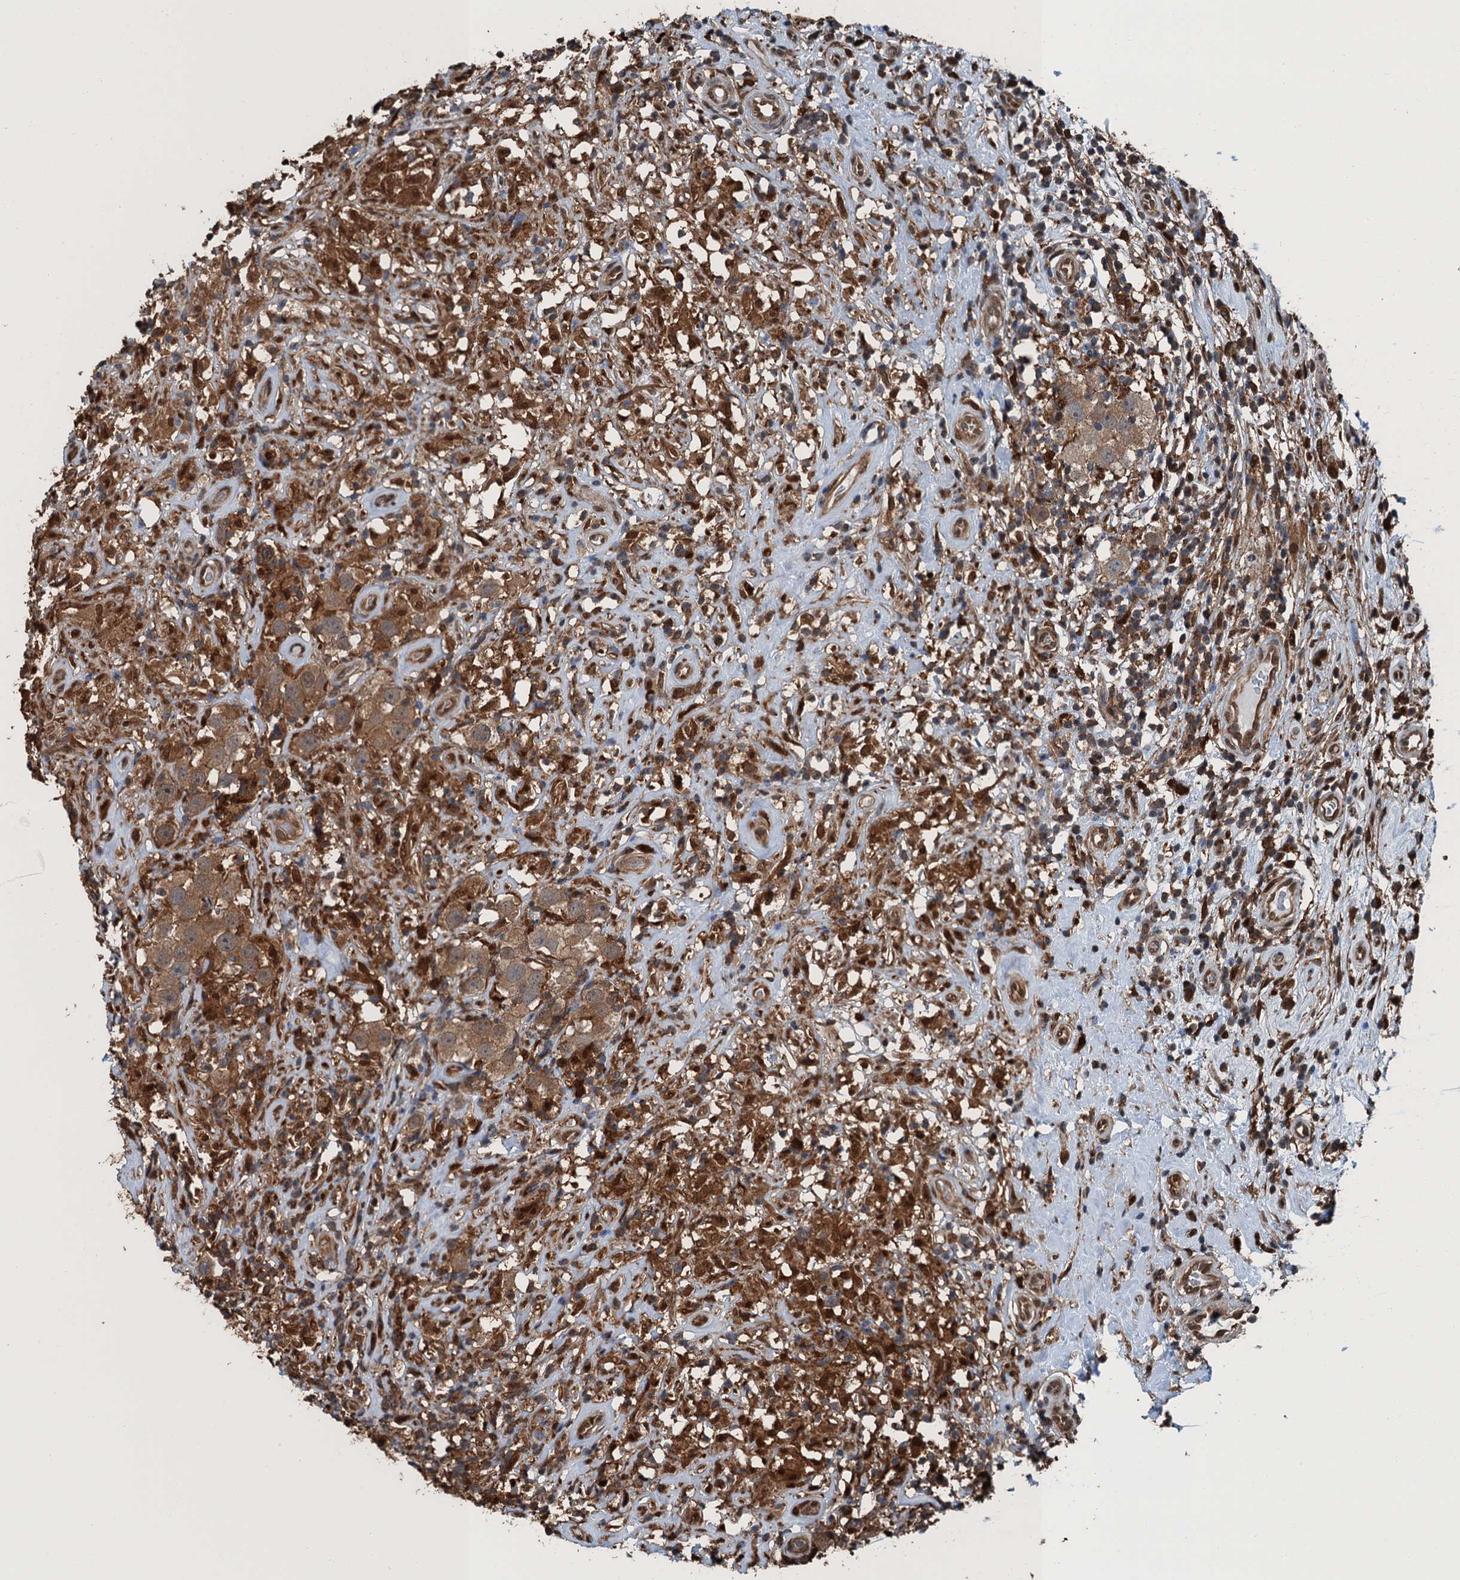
{"staining": {"intensity": "moderate", "quantity": ">75%", "location": "cytoplasmic/membranous"}, "tissue": "testis cancer", "cell_type": "Tumor cells", "image_type": "cancer", "snomed": [{"axis": "morphology", "description": "Seminoma, NOS"}, {"axis": "topography", "description": "Testis"}], "caption": "Testis seminoma stained with DAB IHC demonstrates medium levels of moderate cytoplasmic/membranous staining in about >75% of tumor cells.", "gene": "RNH1", "patient": {"sex": "male", "age": 49}}